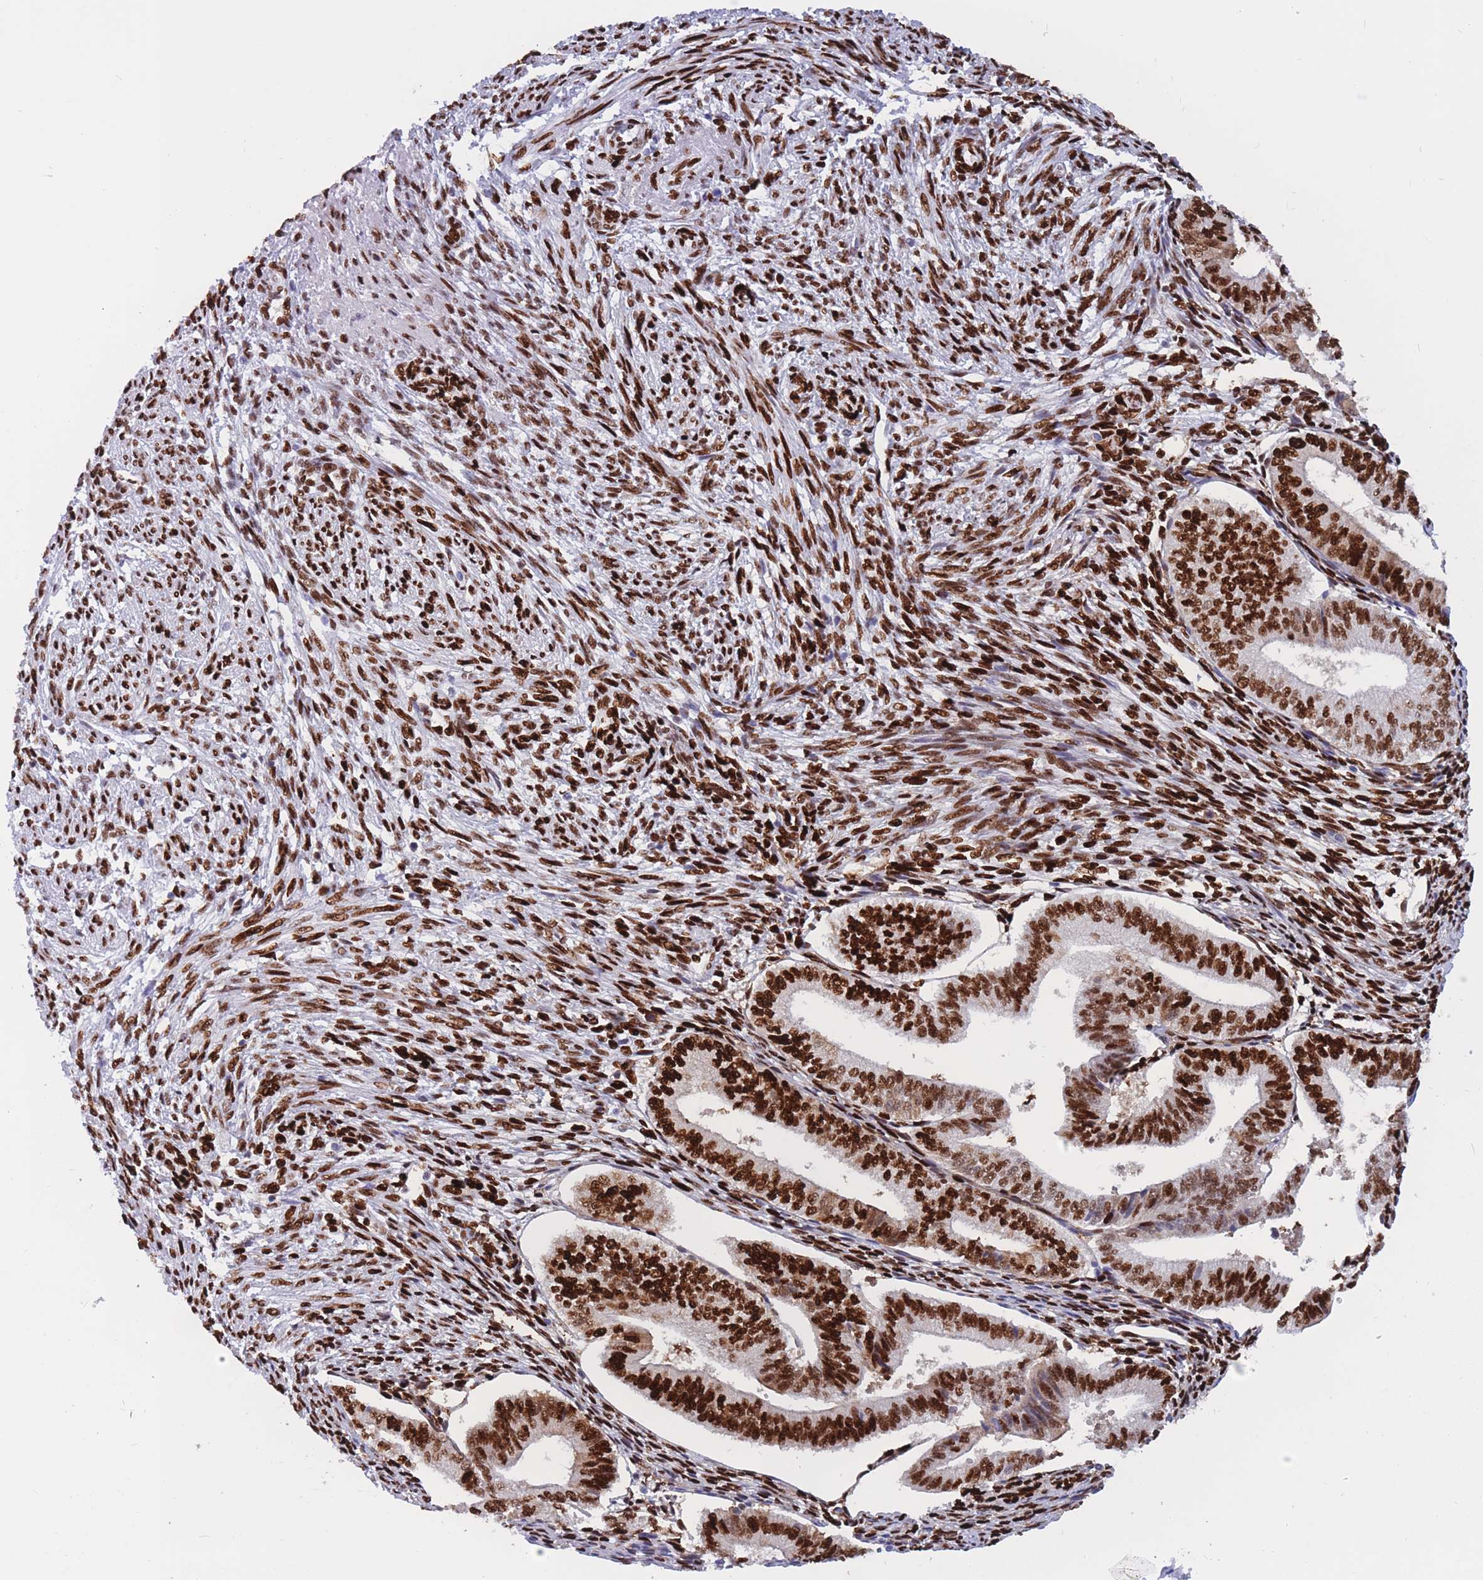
{"staining": {"intensity": "strong", "quantity": ">75%", "location": "nuclear"}, "tissue": "endometrium", "cell_type": "Cells in endometrial stroma", "image_type": "normal", "snomed": [{"axis": "morphology", "description": "Normal tissue, NOS"}, {"axis": "topography", "description": "Endometrium"}], "caption": "An image showing strong nuclear expression in about >75% of cells in endometrial stroma in normal endometrium, as visualized by brown immunohistochemical staining.", "gene": "NASP", "patient": {"sex": "female", "age": 34}}